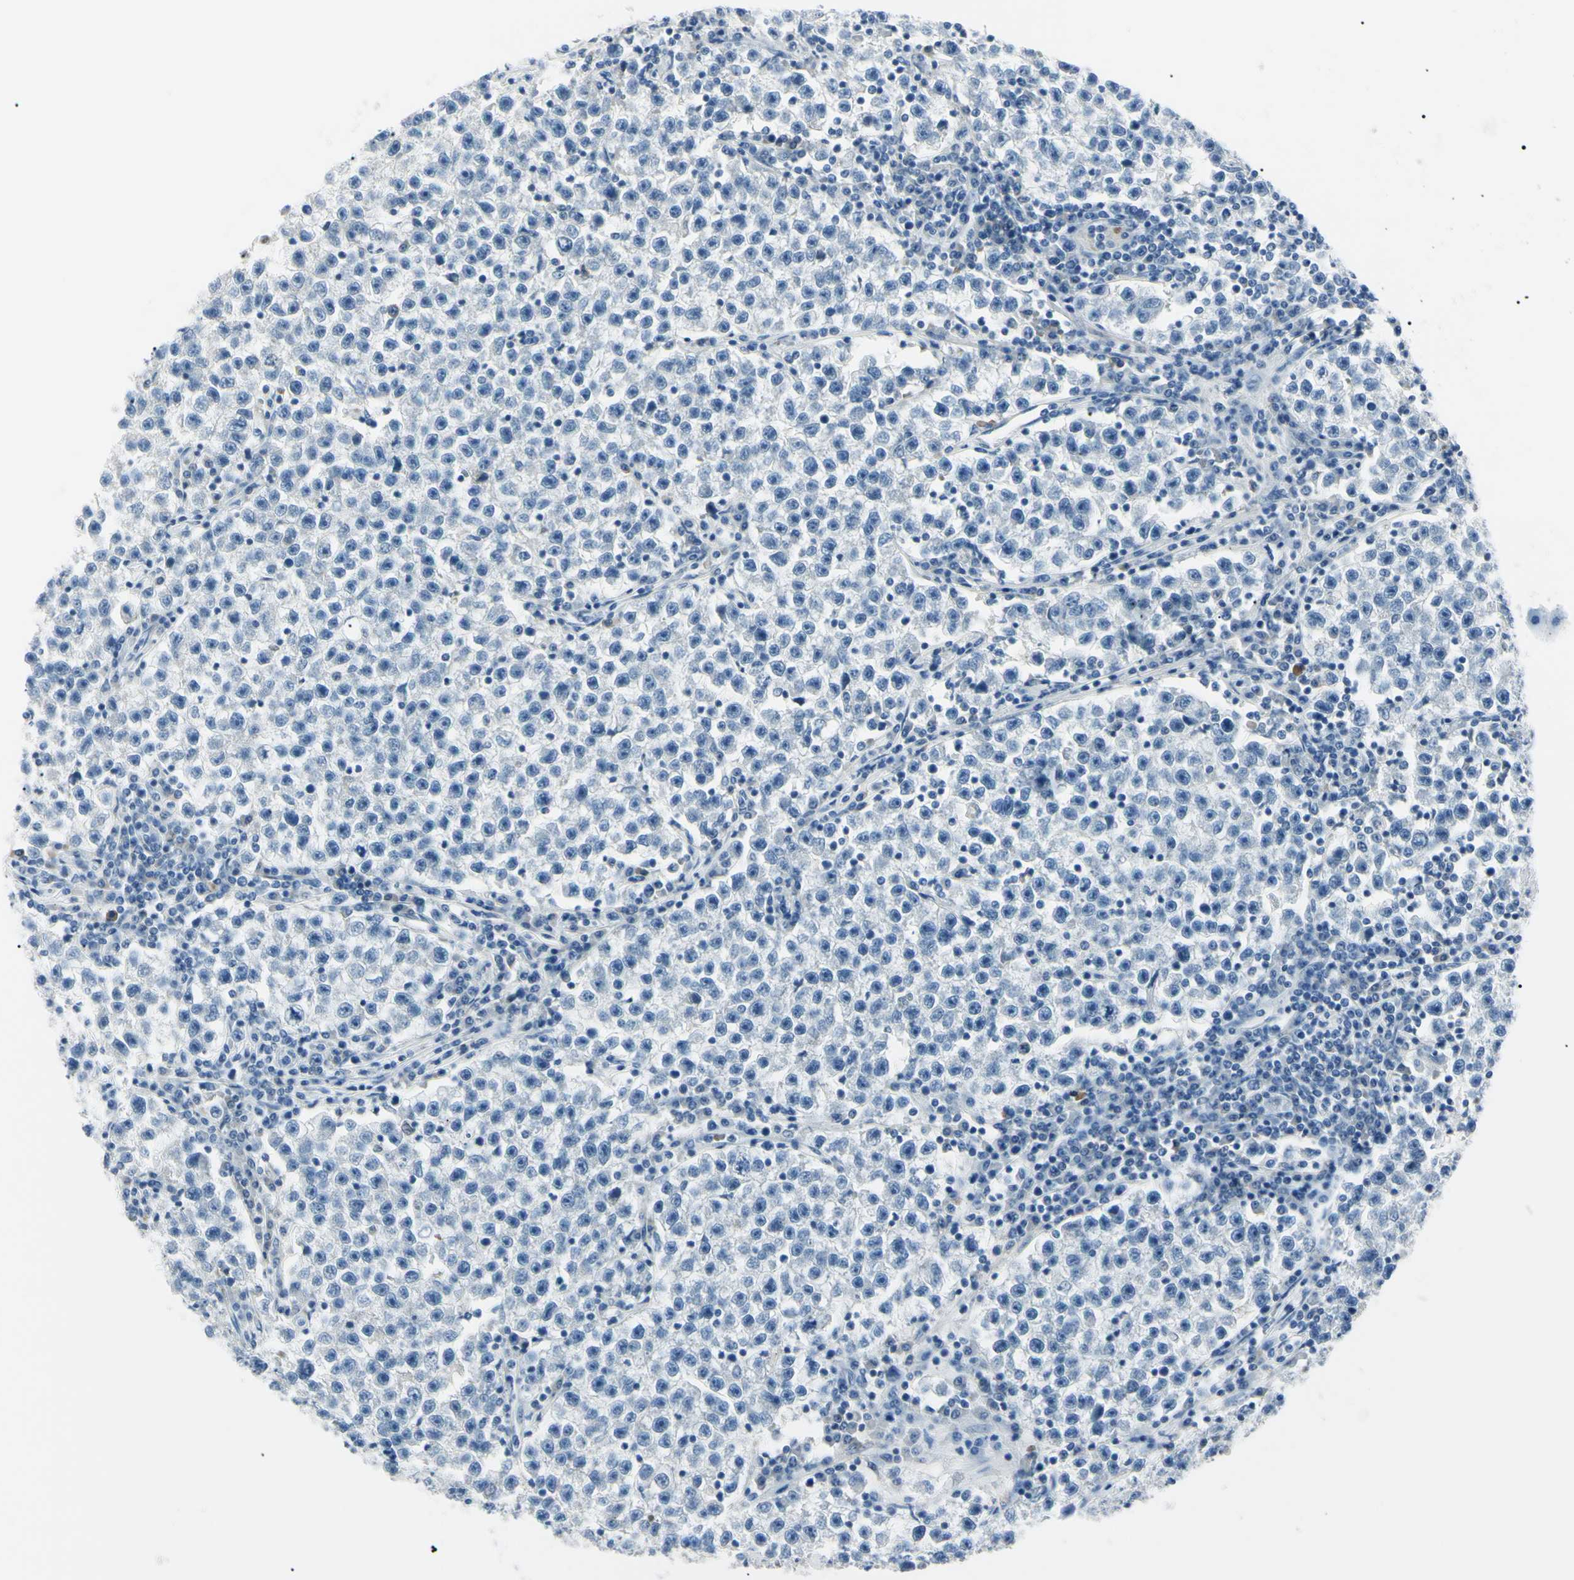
{"staining": {"intensity": "negative", "quantity": "none", "location": "none"}, "tissue": "testis cancer", "cell_type": "Tumor cells", "image_type": "cancer", "snomed": [{"axis": "morphology", "description": "Seminoma, NOS"}, {"axis": "topography", "description": "Testis"}], "caption": "Tumor cells are negative for protein expression in human testis cancer (seminoma). (DAB immunohistochemistry with hematoxylin counter stain).", "gene": "CA2", "patient": {"sex": "male", "age": 22}}